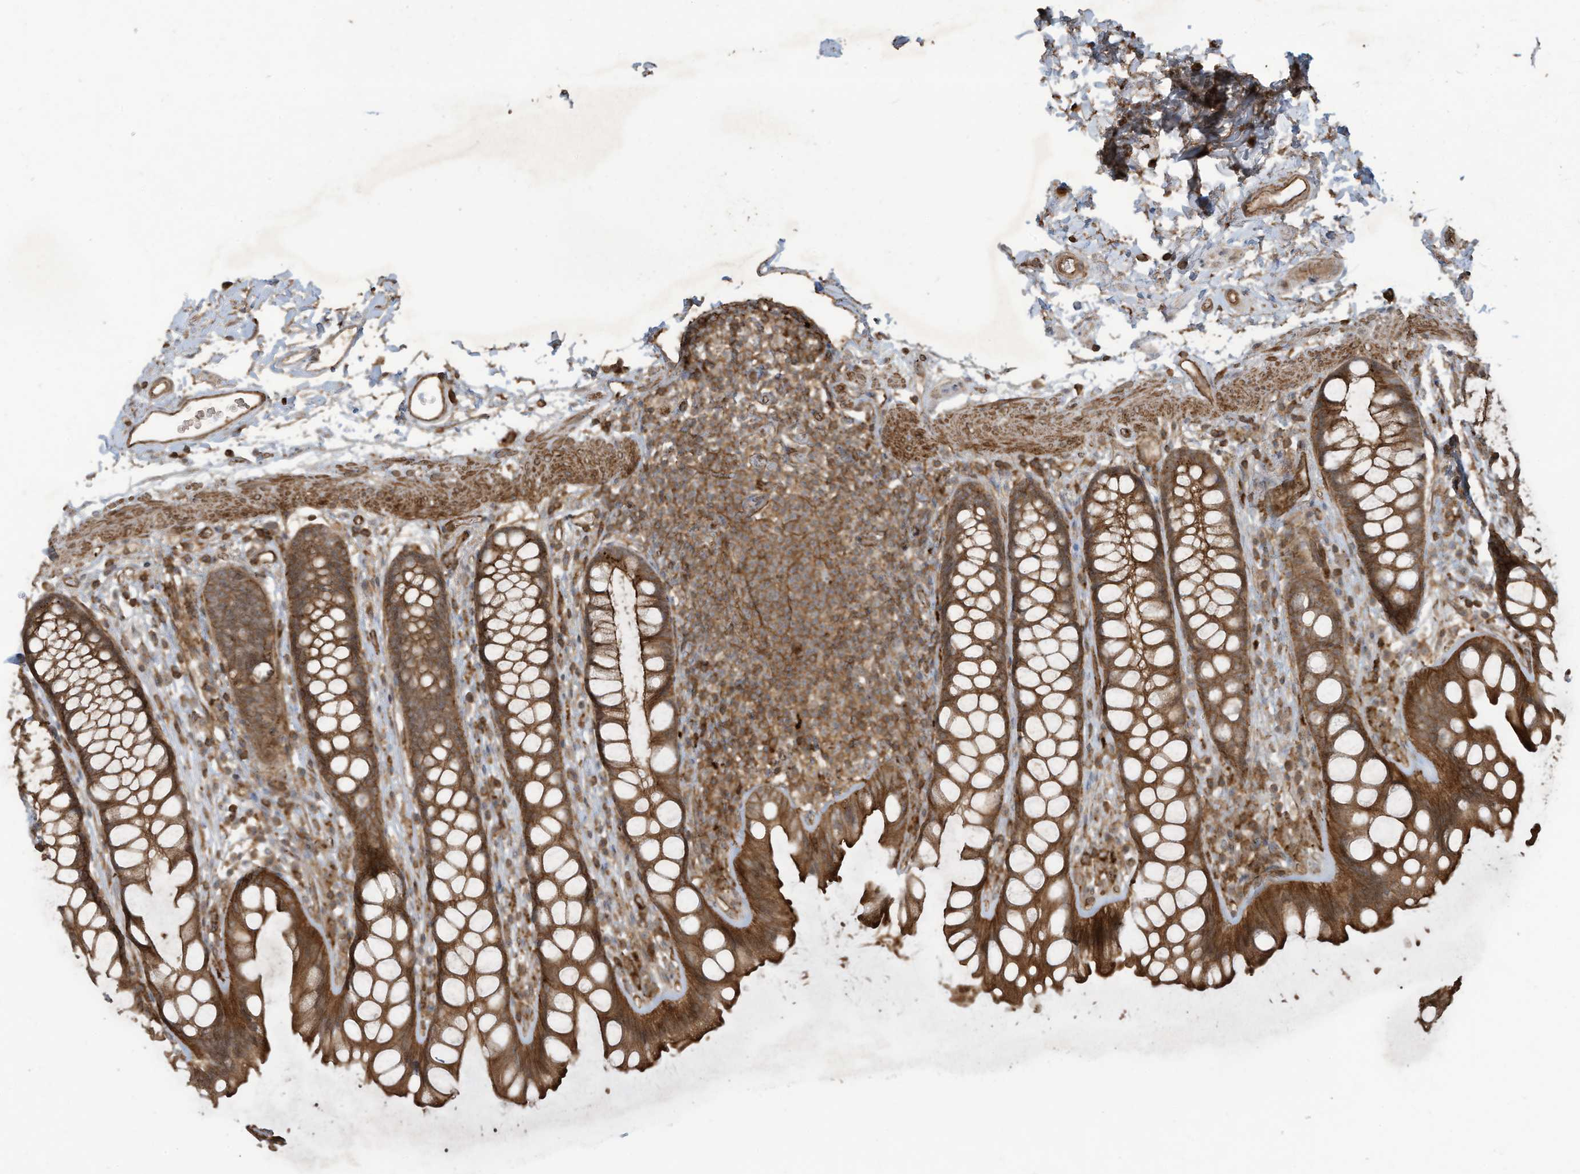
{"staining": {"intensity": "strong", "quantity": ">75%", "location": "cytoplasmic/membranous"}, "tissue": "rectum", "cell_type": "Glandular cells", "image_type": "normal", "snomed": [{"axis": "morphology", "description": "Normal tissue, NOS"}, {"axis": "topography", "description": "Rectum"}], "caption": "Strong cytoplasmic/membranous positivity for a protein is seen in about >75% of glandular cells of unremarkable rectum using immunohistochemistry (IHC).", "gene": "DDIT4", "patient": {"sex": "female", "age": 65}}